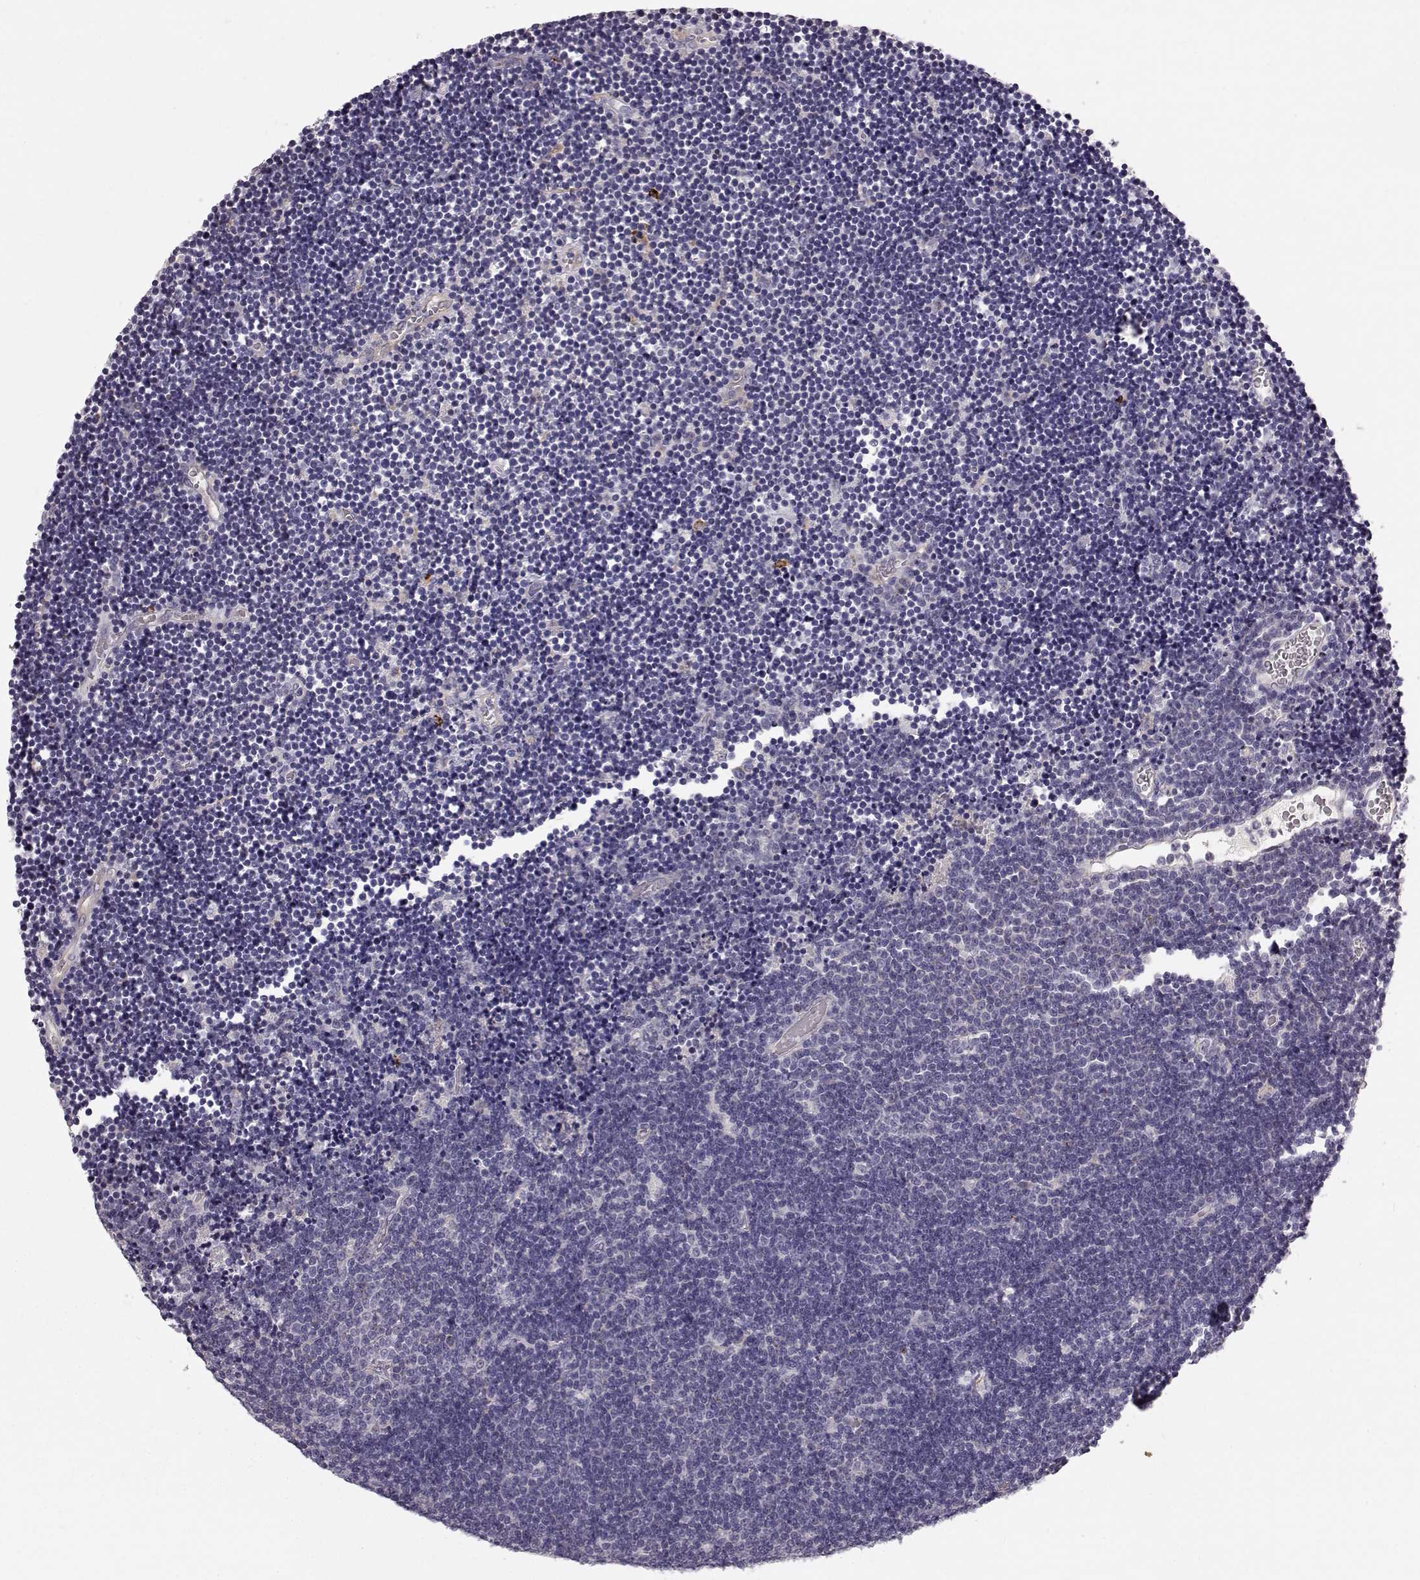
{"staining": {"intensity": "negative", "quantity": "none", "location": "none"}, "tissue": "lymphoma", "cell_type": "Tumor cells", "image_type": "cancer", "snomed": [{"axis": "morphology", "description": "Malignant lymphoma, non-Hodgkin's type, Low grade"}, {"axis": "topography", "description": "Brain"}], "caption": "A histopathology image of human low-grade malignant lymphoma, non-Hodgkin's type is negative for staining in tumor cells. The staining was performed using DAB (3,3'-diaminobenzidine) to visualize the protein expression in brown, while the nuclei were stained in blue with hematoxylin (Magnification: 20x).", "gene": "CCNF", "patient": {"sex": "female", "age": 66}}